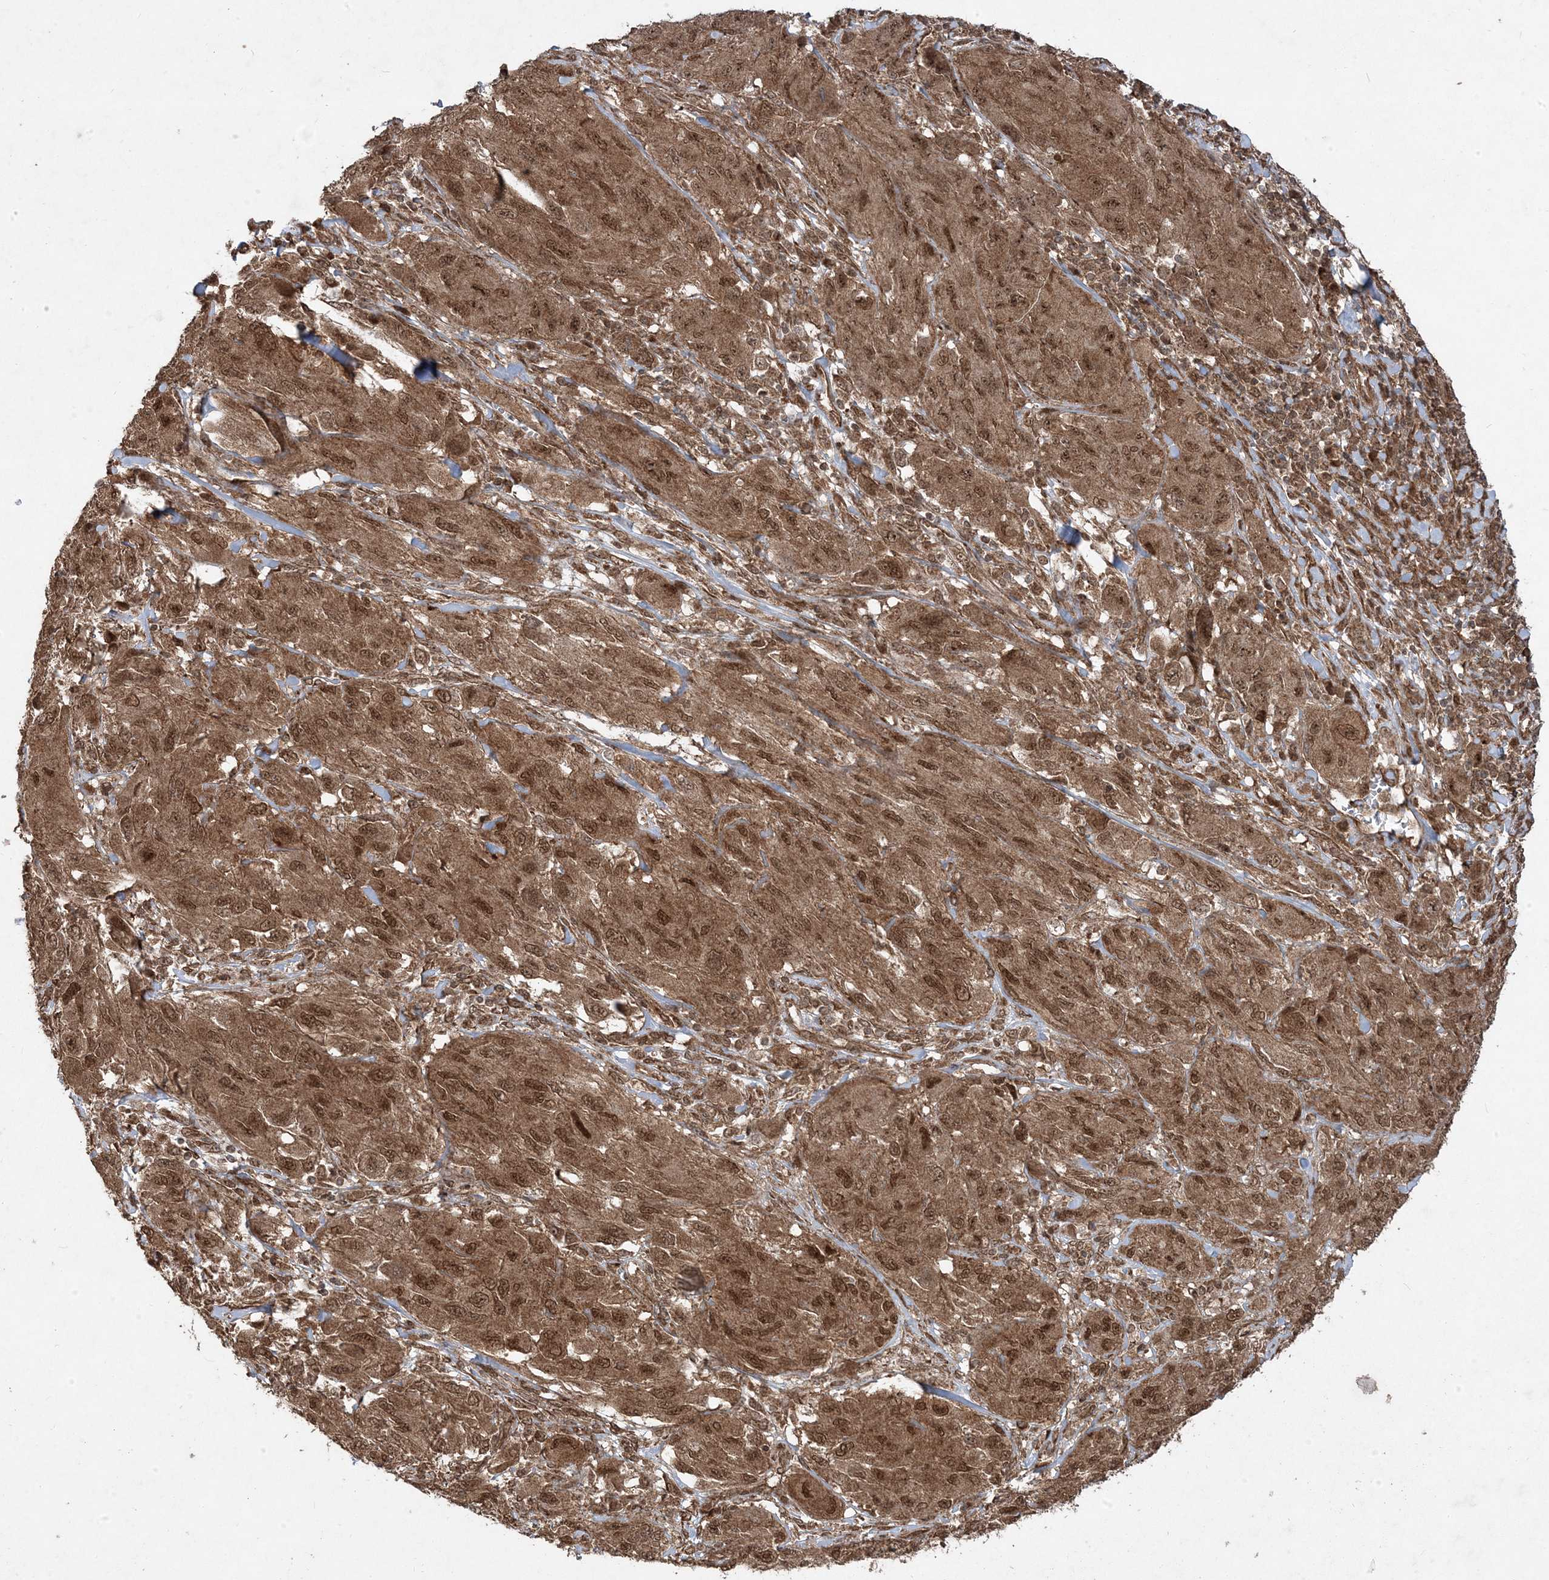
{"staining": {"intensity": "moderate", "quantity": ">75%", "location": "cytoplasmic/membranous,nuclear"}, "tissue": "melanoma", "cell_type": "Tumor cells", "image_type": "cancer", "snomed": [{"axis": "morphology", "description": "Malignant melanoma, NOS"}, {"axis": "topography", "description": "Skin"}], "caption": "Brown immunohistochemical staining in malignant melanoma displays moderate cytoplasmic/membranous and nuclear positivity in approximately >75% of tumor cells. Ihc stains the protein in brown and the nuclei are stained blue.", "gene": "PLEKHM2", "patient": {"sex": "female", "age": 91}}